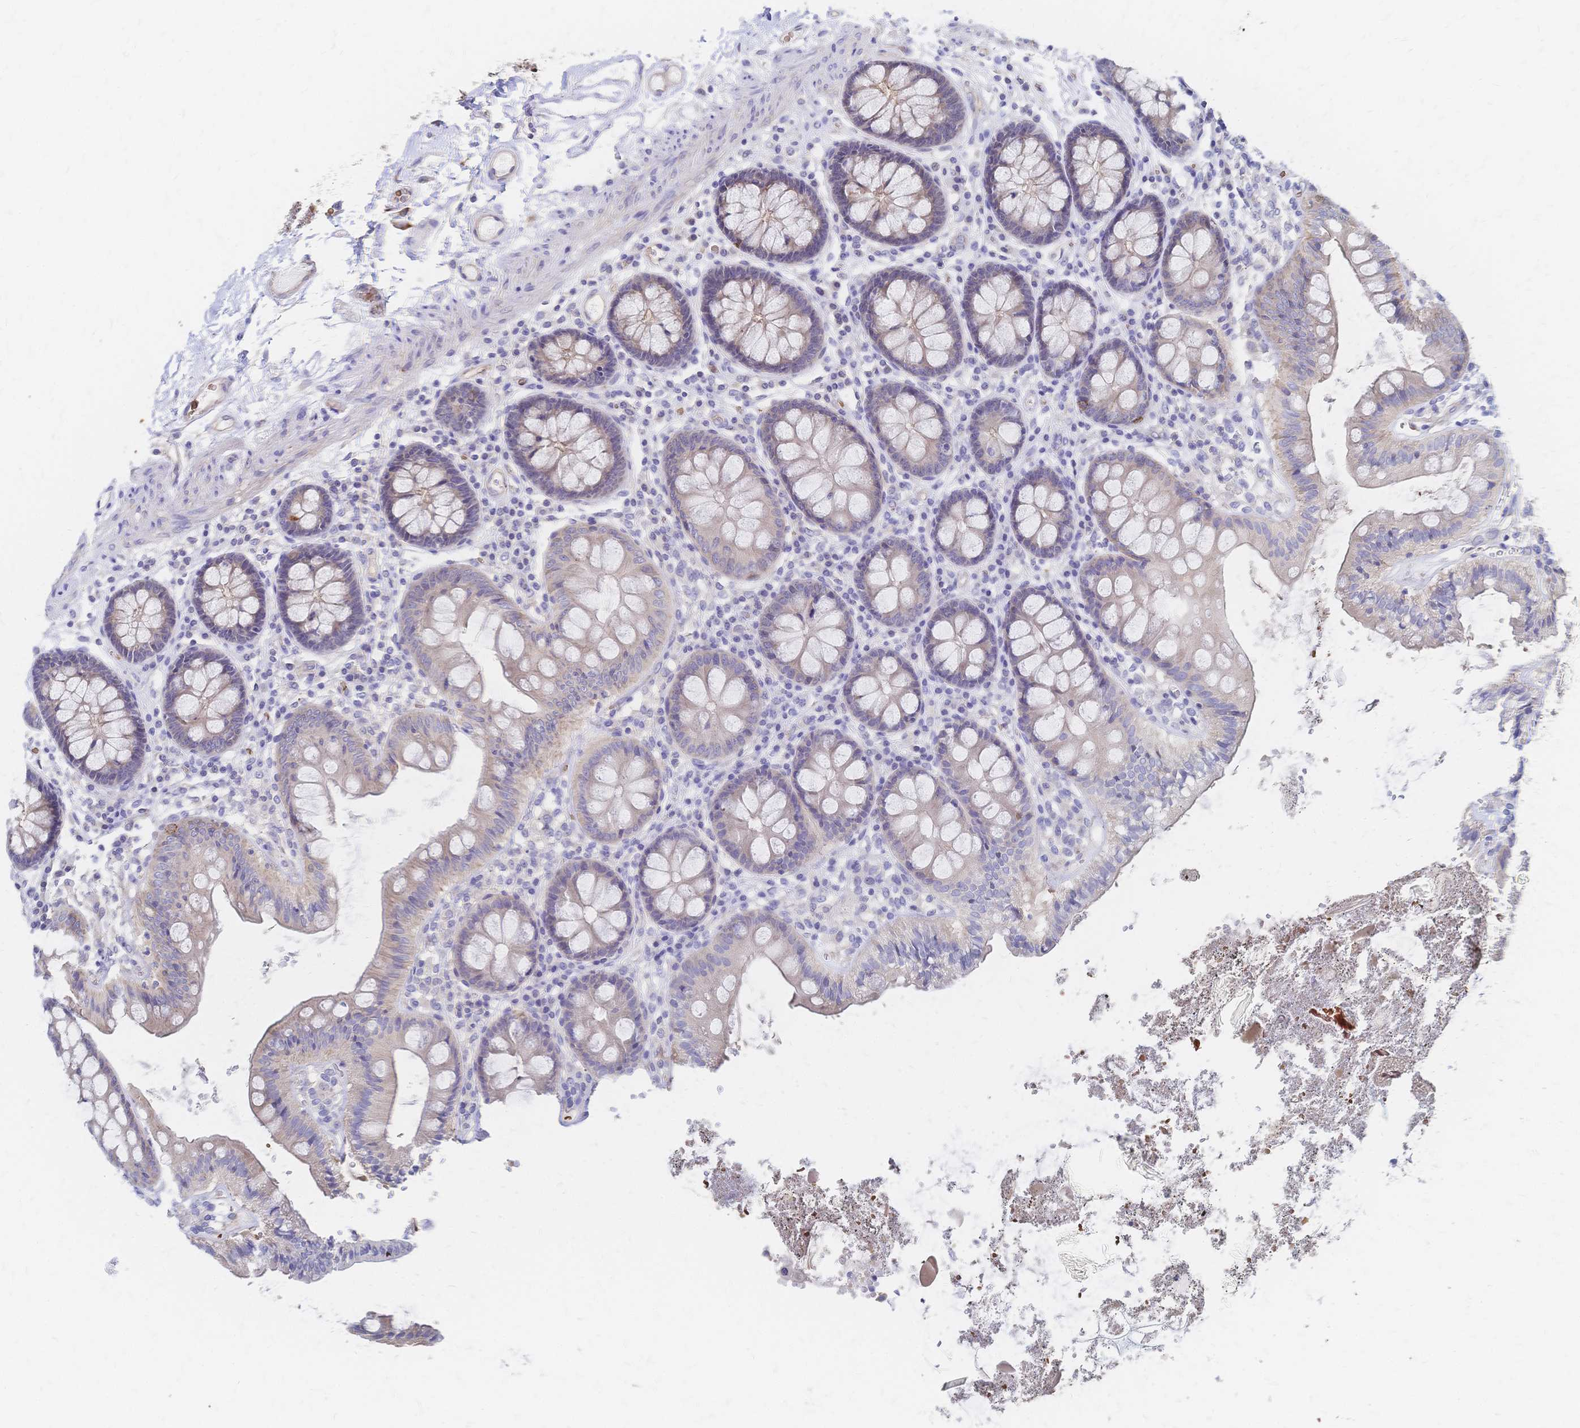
{"staining": {"intensity": "negative", "quantity": "none", "location": "none"}, "tissue": "colon", "cell_type": "Endothelial cells", "image_type": "normal", "snomed": [{"axis": "morphology", "description": "Normal tissue, NOS"}, {"axis": "topography", "description": "Colon"}], "caption": "This micrograph is of normal colon stained with IHC to label a protein in brown with the nuclei are counter-stained blue. There is no positivity in endothelial cells. (DAB immunohistochemistry visualized using brightfield microscopy, high magnification).", "gene": "SLC5A1", "patient": {"sex": "male", "age": 84}}